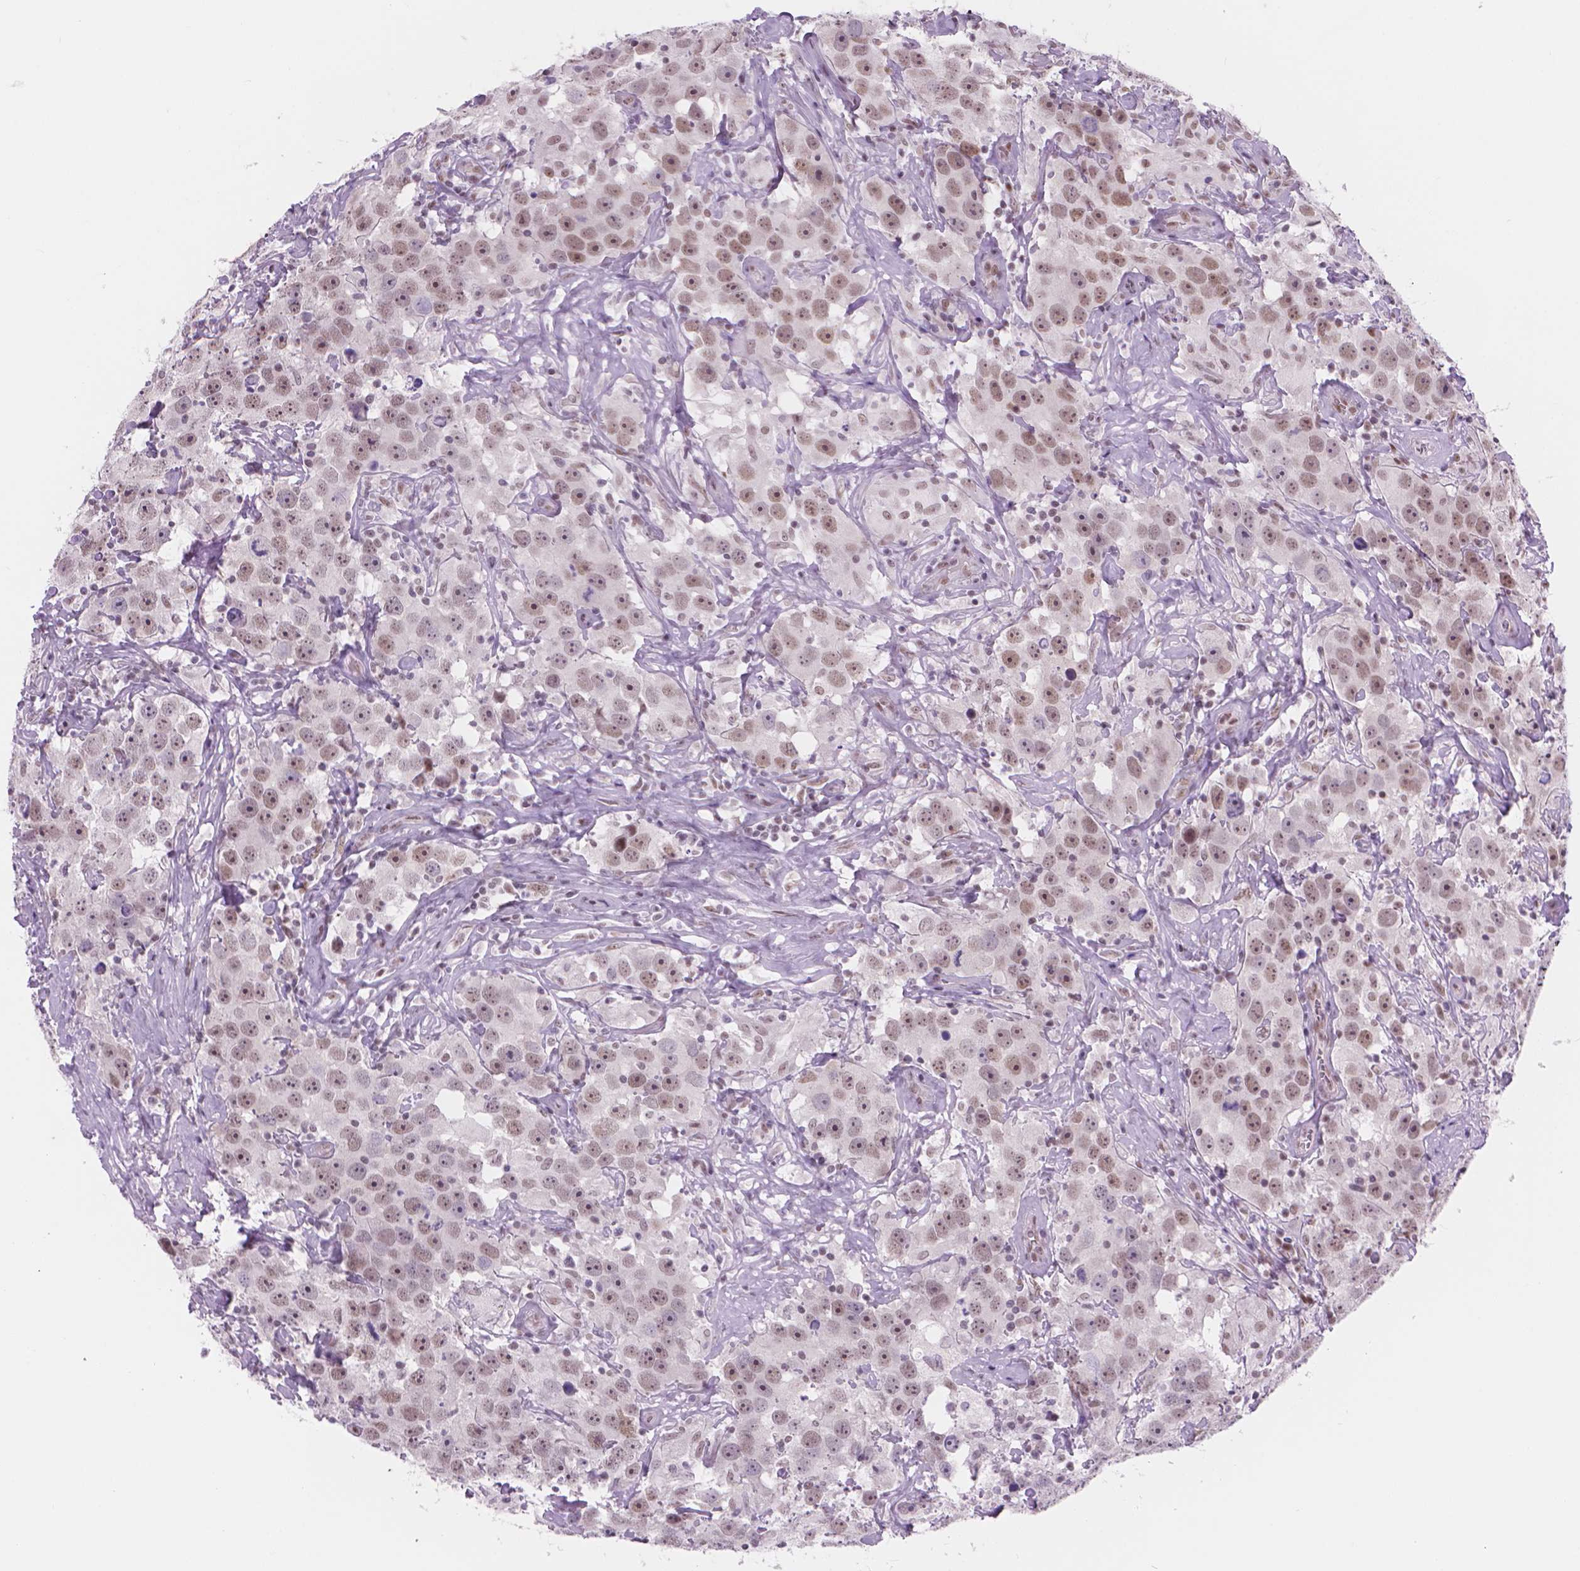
{"staining": {"intensity": "moderate", "quantity": ">75%", "location": "nuclear"}, "tissue": "testis cancer", "cell_type": "Tumor cells", "image_type": "cancer", "snomed": [{"axis": "morphology", "description": "Seminoma, NOS"}, {"axis": "topography", "description": "Testis"}], "caption": "Testis seminoma stained for a protein (brown) shows moderate nuclear positive staining in approximately >75% of tumor cells.", "gene": "POLR3D", "patient": {"sex": "male", "age": 49}}